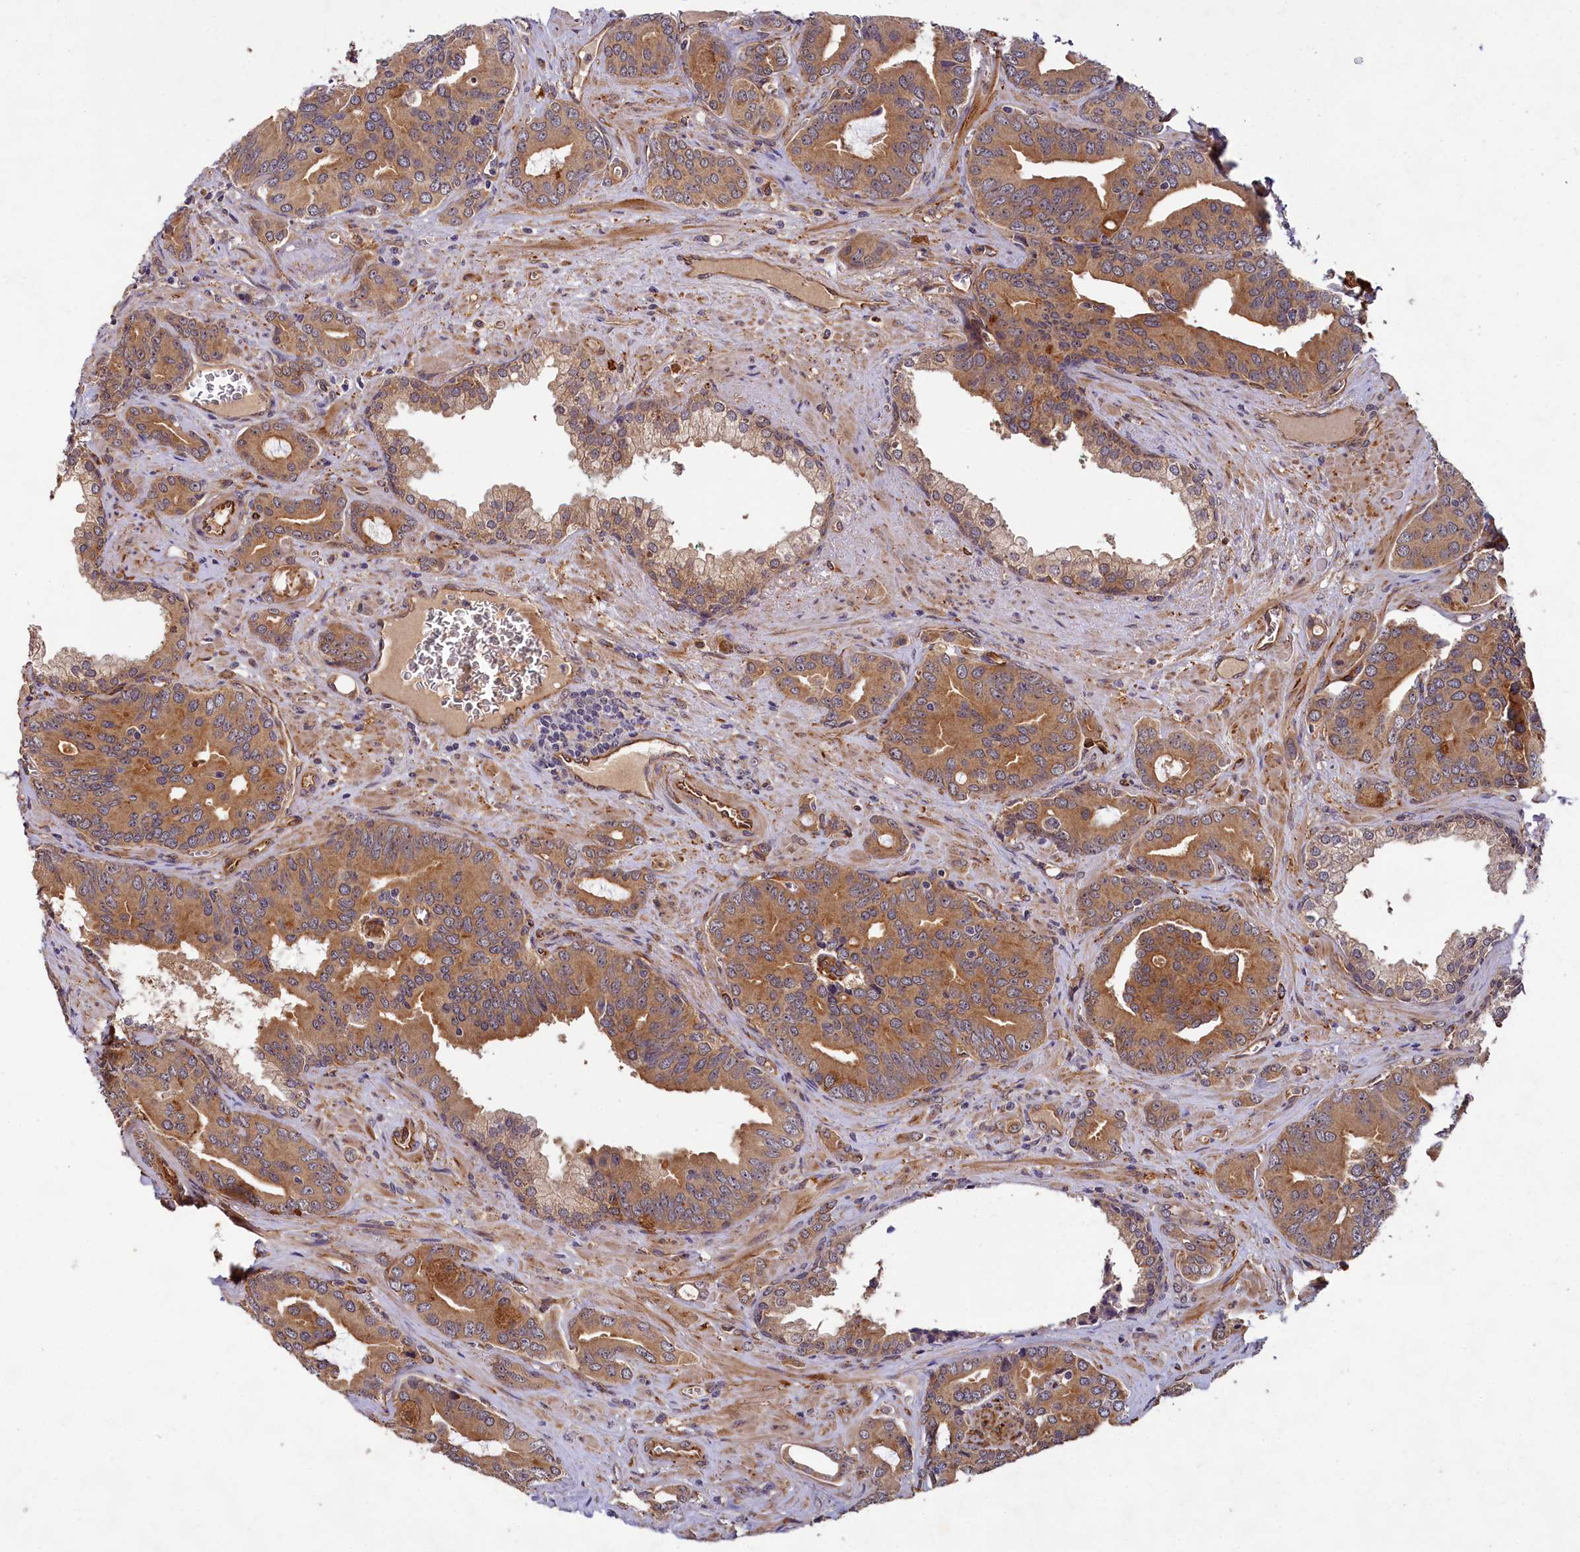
{"staining": {"intensity": "moderate", "quantity": ">75%", "location": "cytoplasmic/membranous"}, "tissue": "prostate cancer", "cell_type": "Tumor cells", "image_type": "cancer", "snomed": [{"axis": "morphology", "description": "Adenocarcinoma, High grade"}, {"axis": "topography", "description": "Prostate"}], "caption": "The histopathology image reveals a brown stain indicating the presence of a protein in the cytoplasmic/membranous of tumor cells in prostate adenocarcinoma (high-grade).", "gene": "PKN2", "patient": {"sex": "male", "age": 72}}